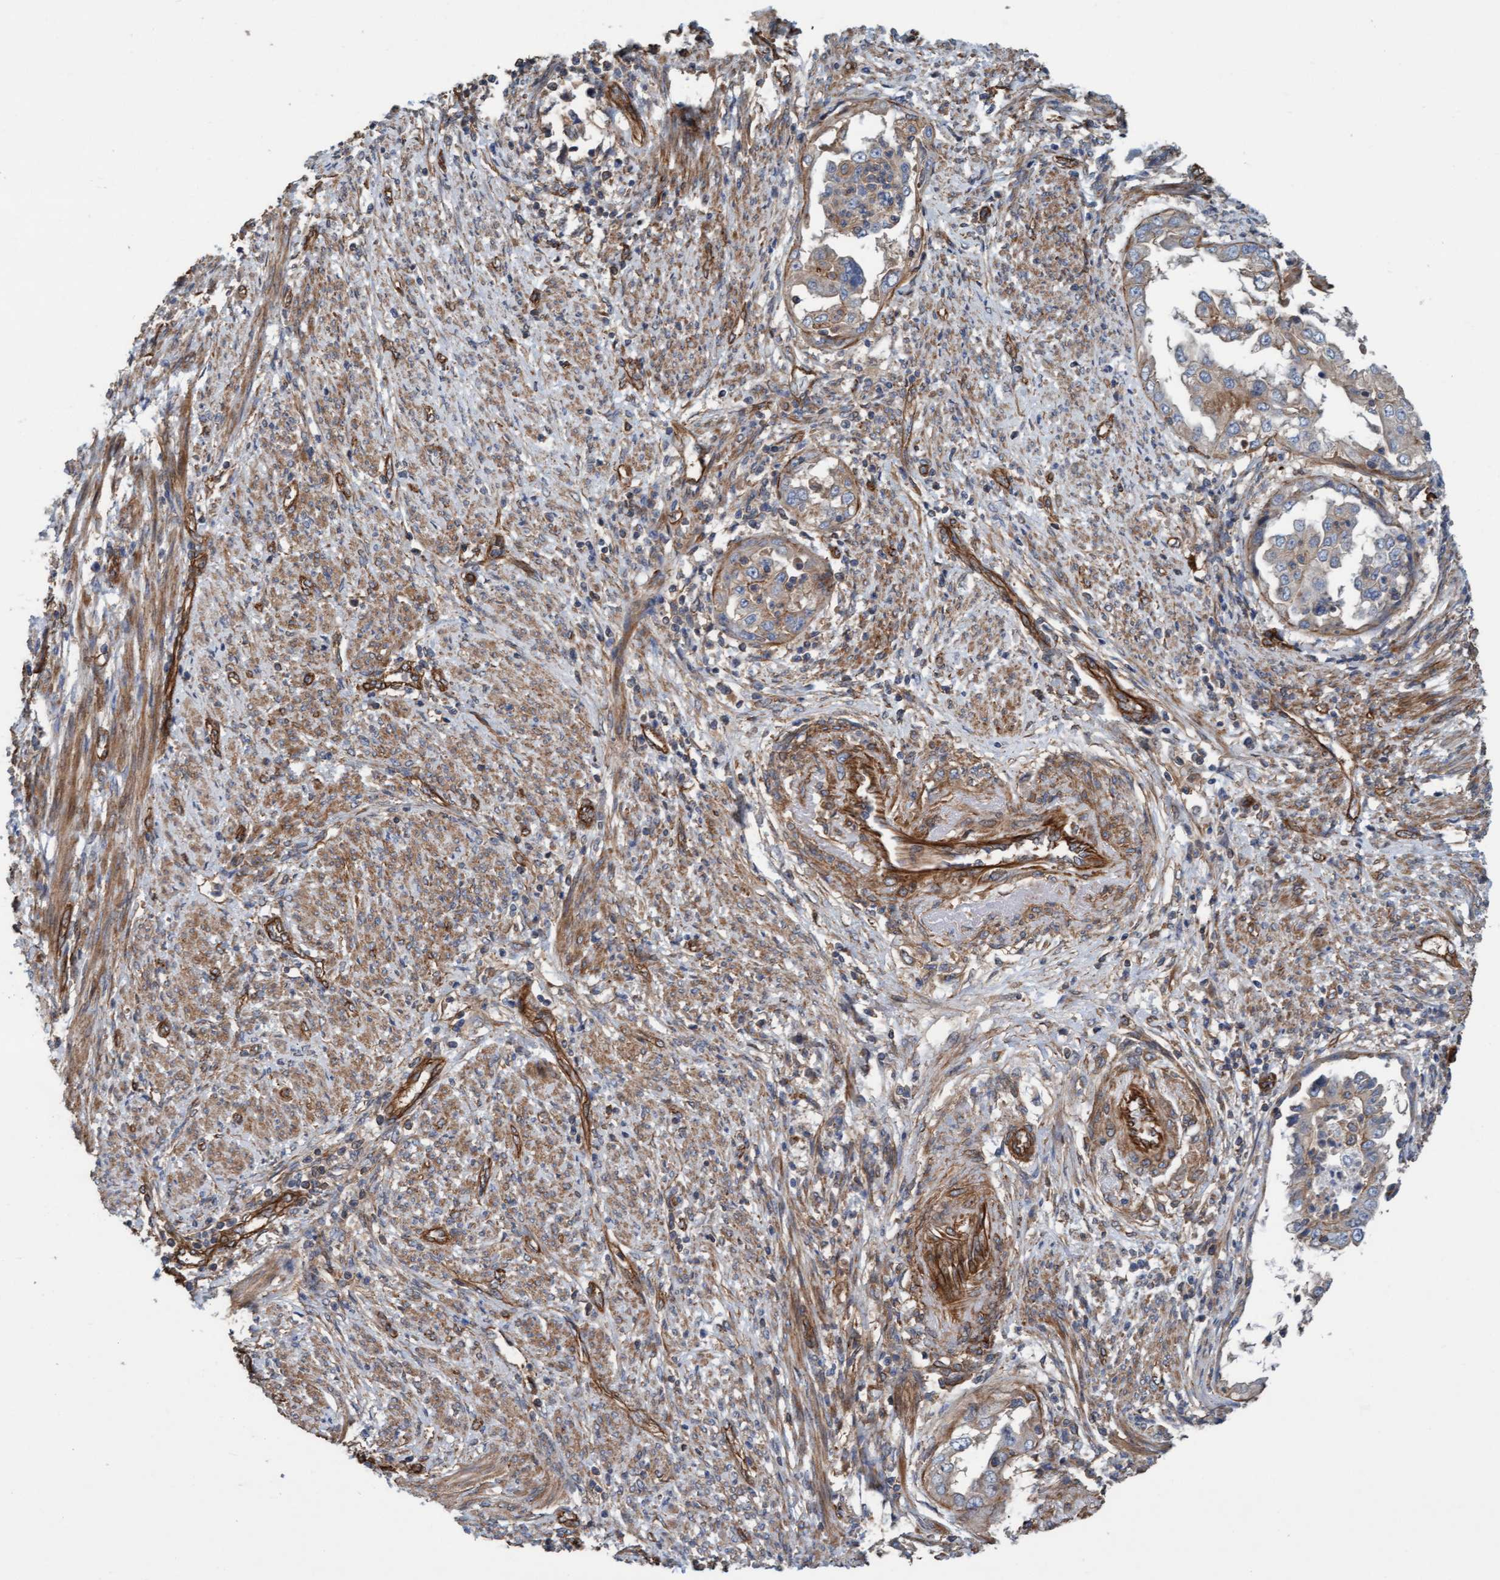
{"staining": {"intensity": "moderate", "quantity": ">75%", "location": "cytoplasmic/membranous"}, "tissue": "endometrial cancer", "cell_type": "Tumor cells", "image_type": "cancer", "snomed": [{"axis": "morphology", "description": "Adenocarcinoma, NOS"}, {"axis": "topography", "description": "Endometrium"}], "caption": "Moderate cytoplasmic/membranous protein staining is appreciated in approximately >75% of tumor cells in endometrial cancer (adenocarcinoma).", "gene": "STXBP4", "patient": {"sex": "female", "age": 85}}